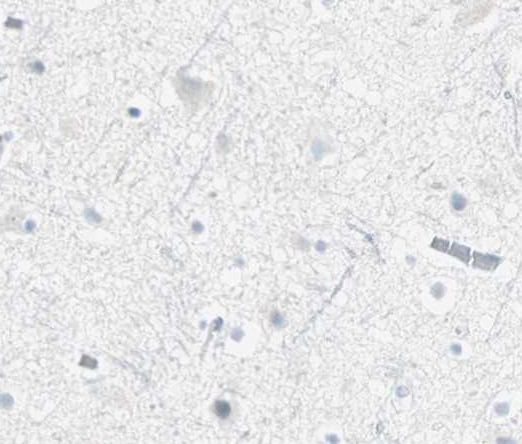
{"staining": {"intensity": "negative", "quantity": "none", "location": "none"}, "tissue": "cerebral cortex", "cell_type": "Endothelial cells", "image_type": "normal", "snomed": [{"axis": "morphology", "description": "Normal tissue, NOS"}, {"axis": "topography", "description": "Cerebral cortex"}], "caption": "DAB (3,3'-diaminobenzidine) immunohistochemical staining of unremarkable cerebral cortex demonstrates no significant staining in endothelial cells.", "gene": "CDHR5", "patient": {"sex": "male", "age": 45}}